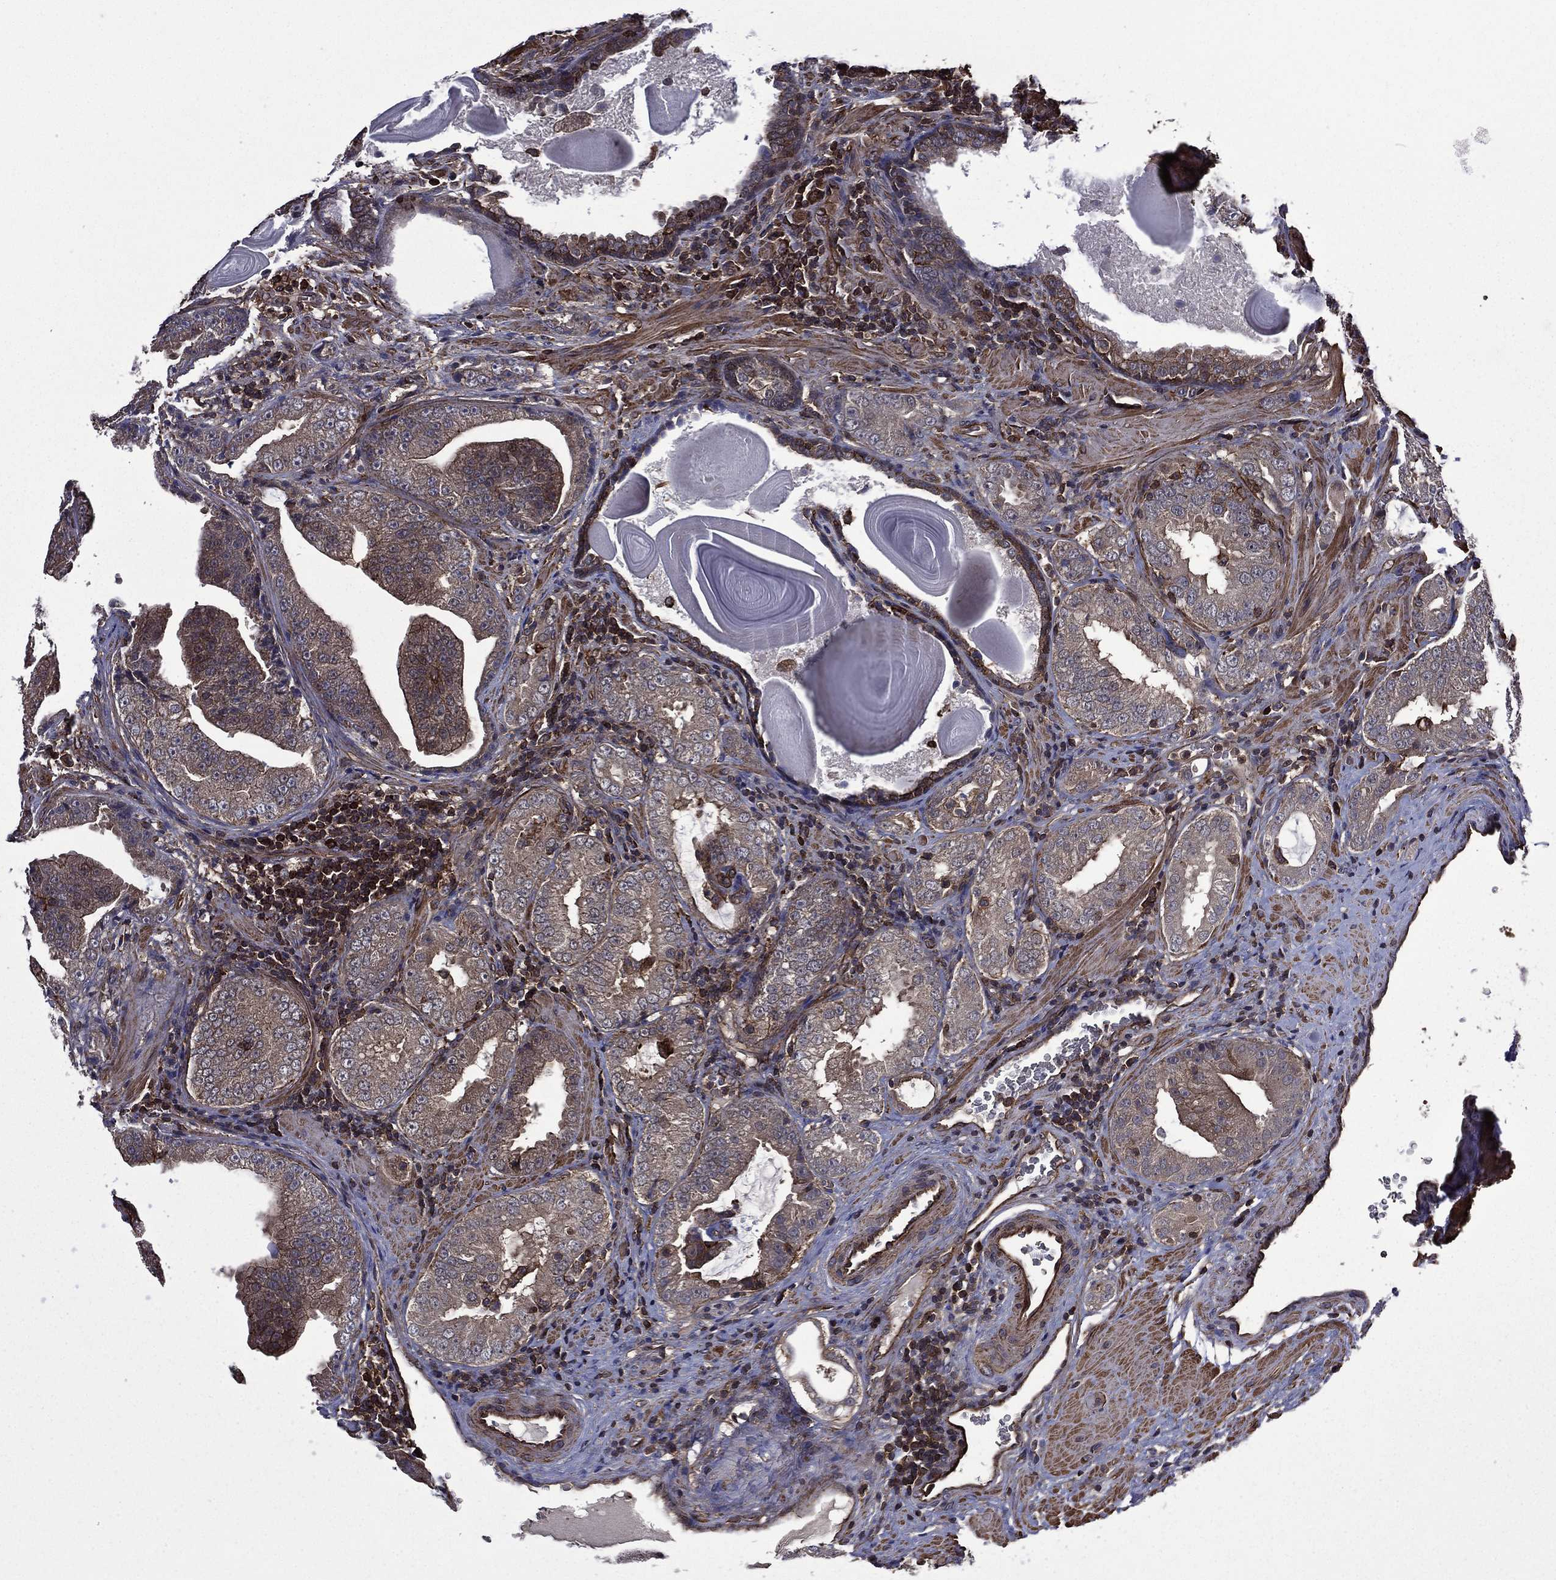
{"staining": {"intensity": "weak", "quantity": "25%-75%", "location": "cytoplasmic/membranous"}, "tissue": "prostate cancer", "cell_type": "Tumor cells", "image_type": "cancer", "snomed": [{"axis": "morphology", "description": "Adenocarcinoma, Low grade"}, {"axis": "topography", "description": "Prostate"}], "caption": "Immunohistochemical staining of prostate cancer exhibits low levels of weak cytoplasmic/membranous positivity in about 25%-75% of tumor cells. (DAB = brown stain, brightfield microscopy at high magnification).", "gene": "PLPP3", "patient": {"sex": "male", "age": 62}}